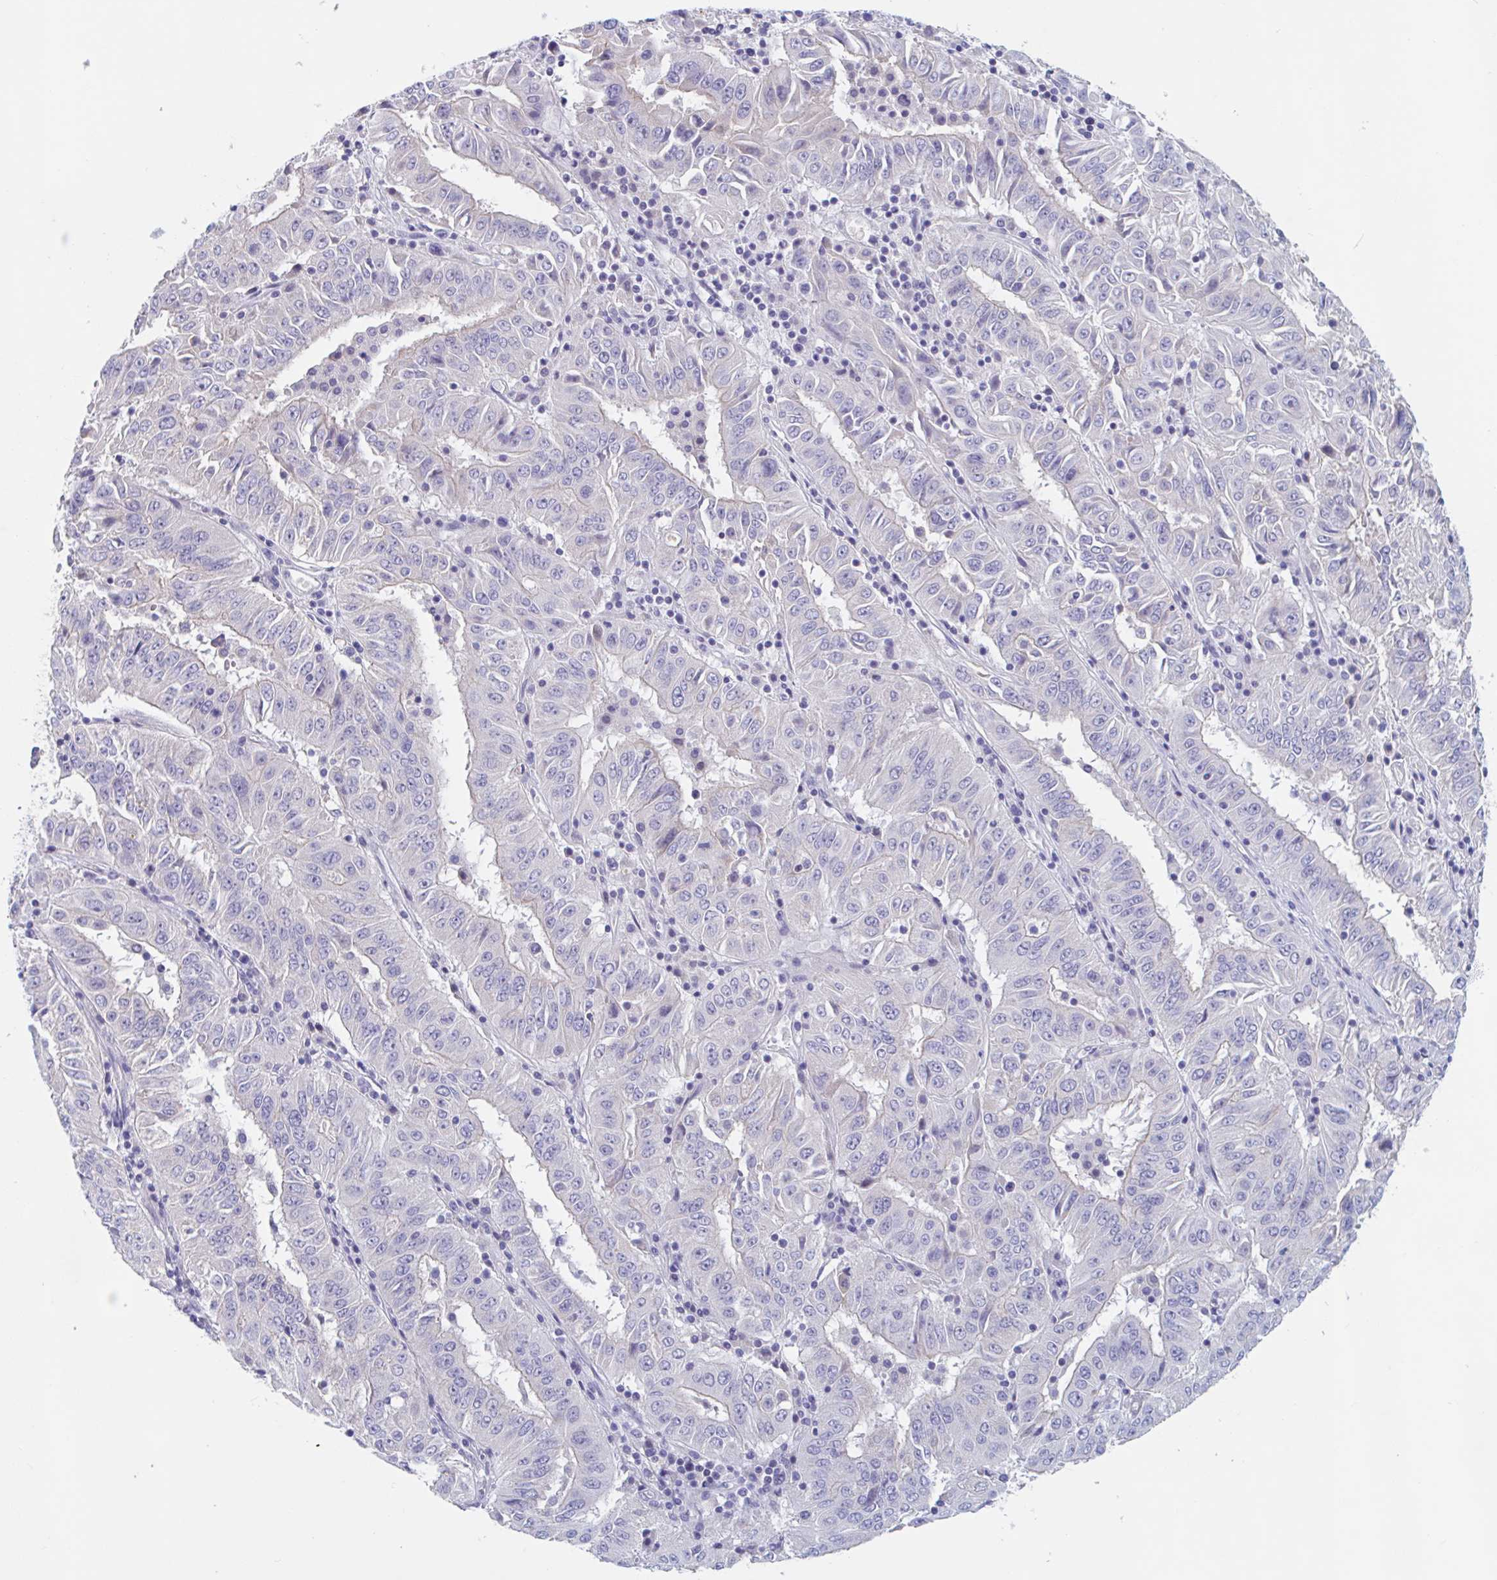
{"staining": {"intensity": "negative", "quantity": "none", "location": "none"}, "tissue": "pancreatic cancer", "cell_type": "Tumor cells", "image_type": "cancer", "snomed": [{"axis": "morphology", "description": "Adenocarcinoma, NOS"}, {"axis": "topography", "description": "Pancreas"}], "caption": "The image exhibits no significant expression in tumor cells of adenocarcinoma (pancreatic). Brightfield microscopy of immunohistochemistry (IHC) stained with DAB (3,3'-diaminobenzidine) (brown) and hematoxylin (blue), captured at high magnification.", "gene": "UNKL", "patient": {"sex": "male", "age": 63}}